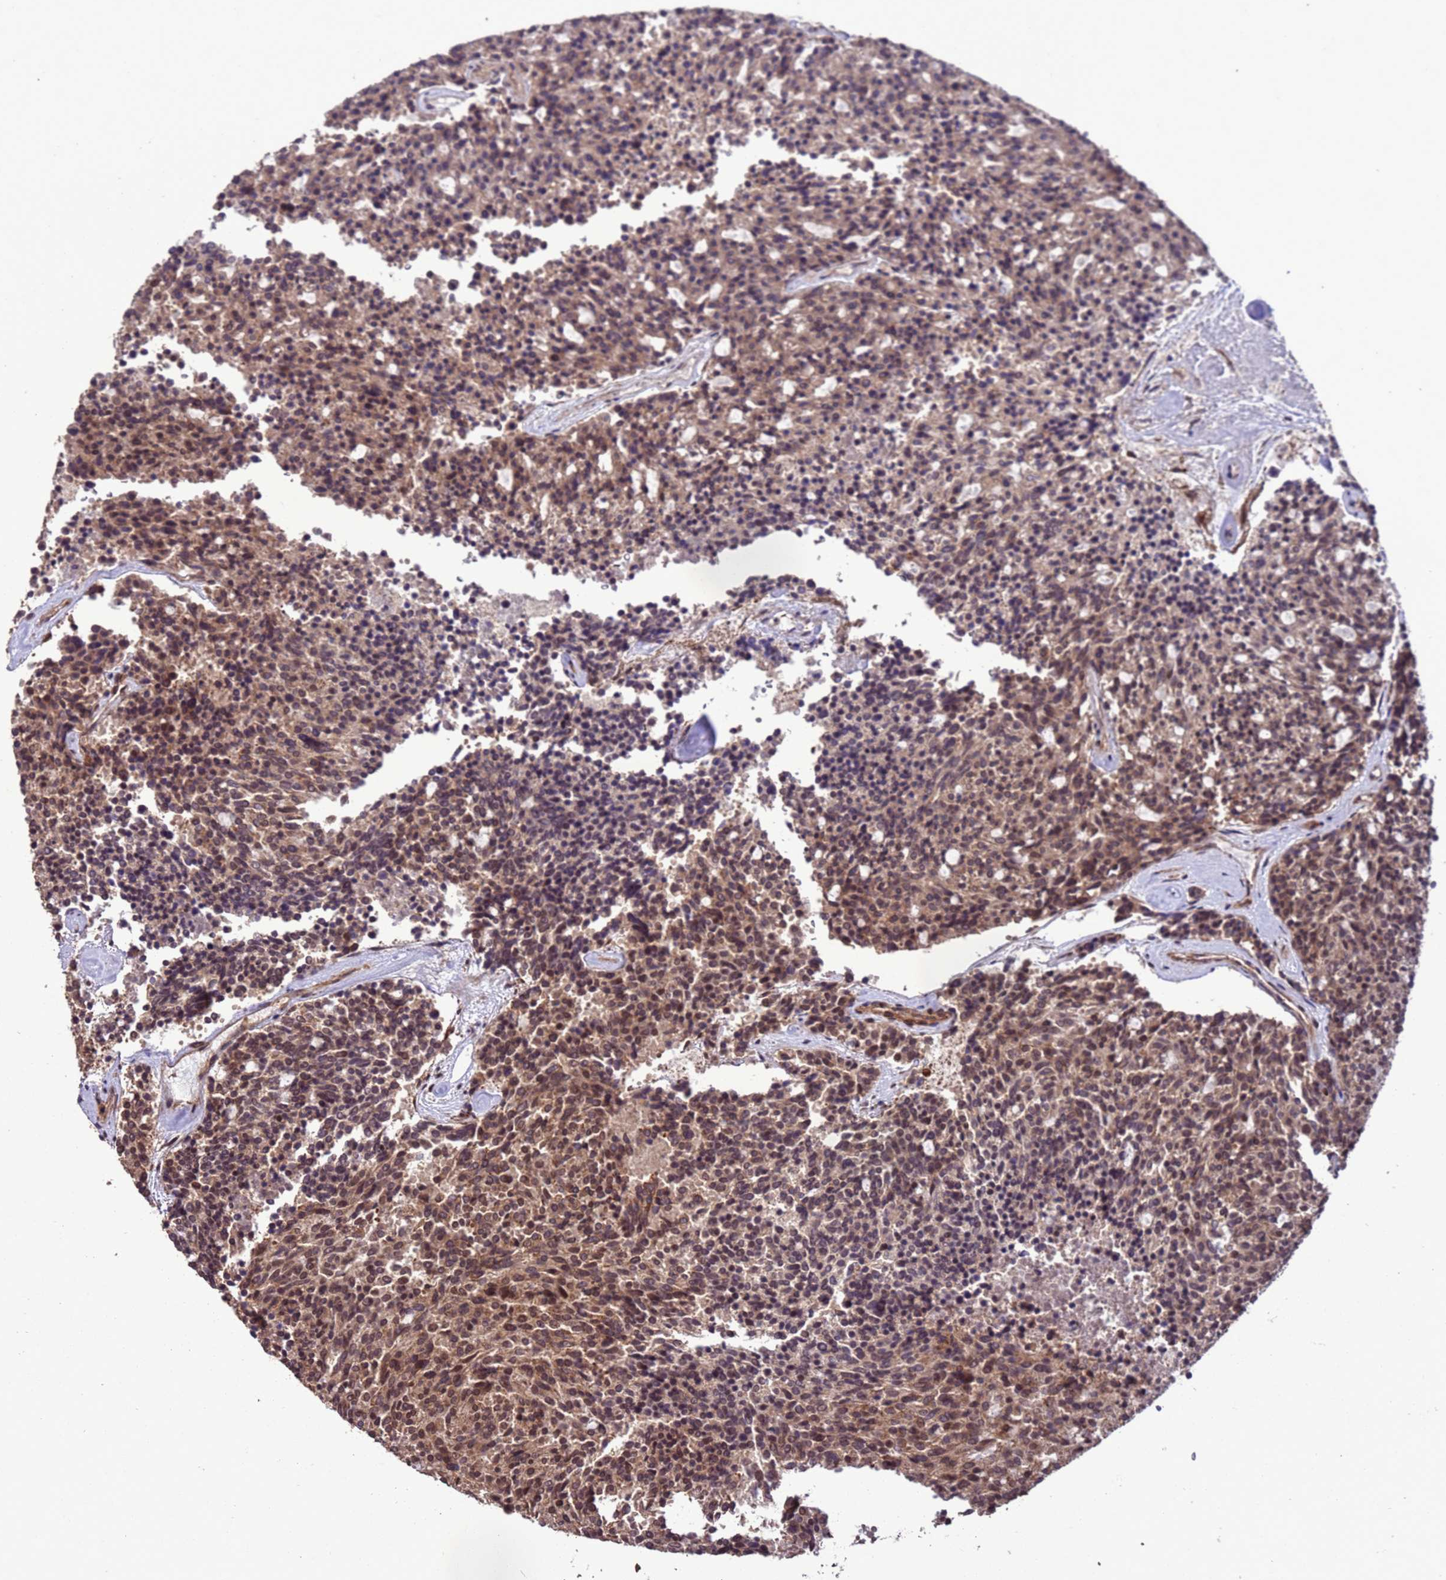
{"staining": {"intensity": "moderate", "quantity": ">75%", "location": "nuclear"}, "tissue": "carcinoid", "cell_type": "Tumor cells", "image_type": "cancer", "snomed": [{"axis": "morphology", "description": "Carcinoid, malignant, NOS"}, {"axis": "topography", "description": "Pancreas"}], "caption": "There is medium levels of moderate nuclear staining in tumor cells of malignant carcinoid, as demonstrated by immunohistochemical staining (brown color).", "gene": "VSTM4", "patient": {"sex": "female", "age": 54}}